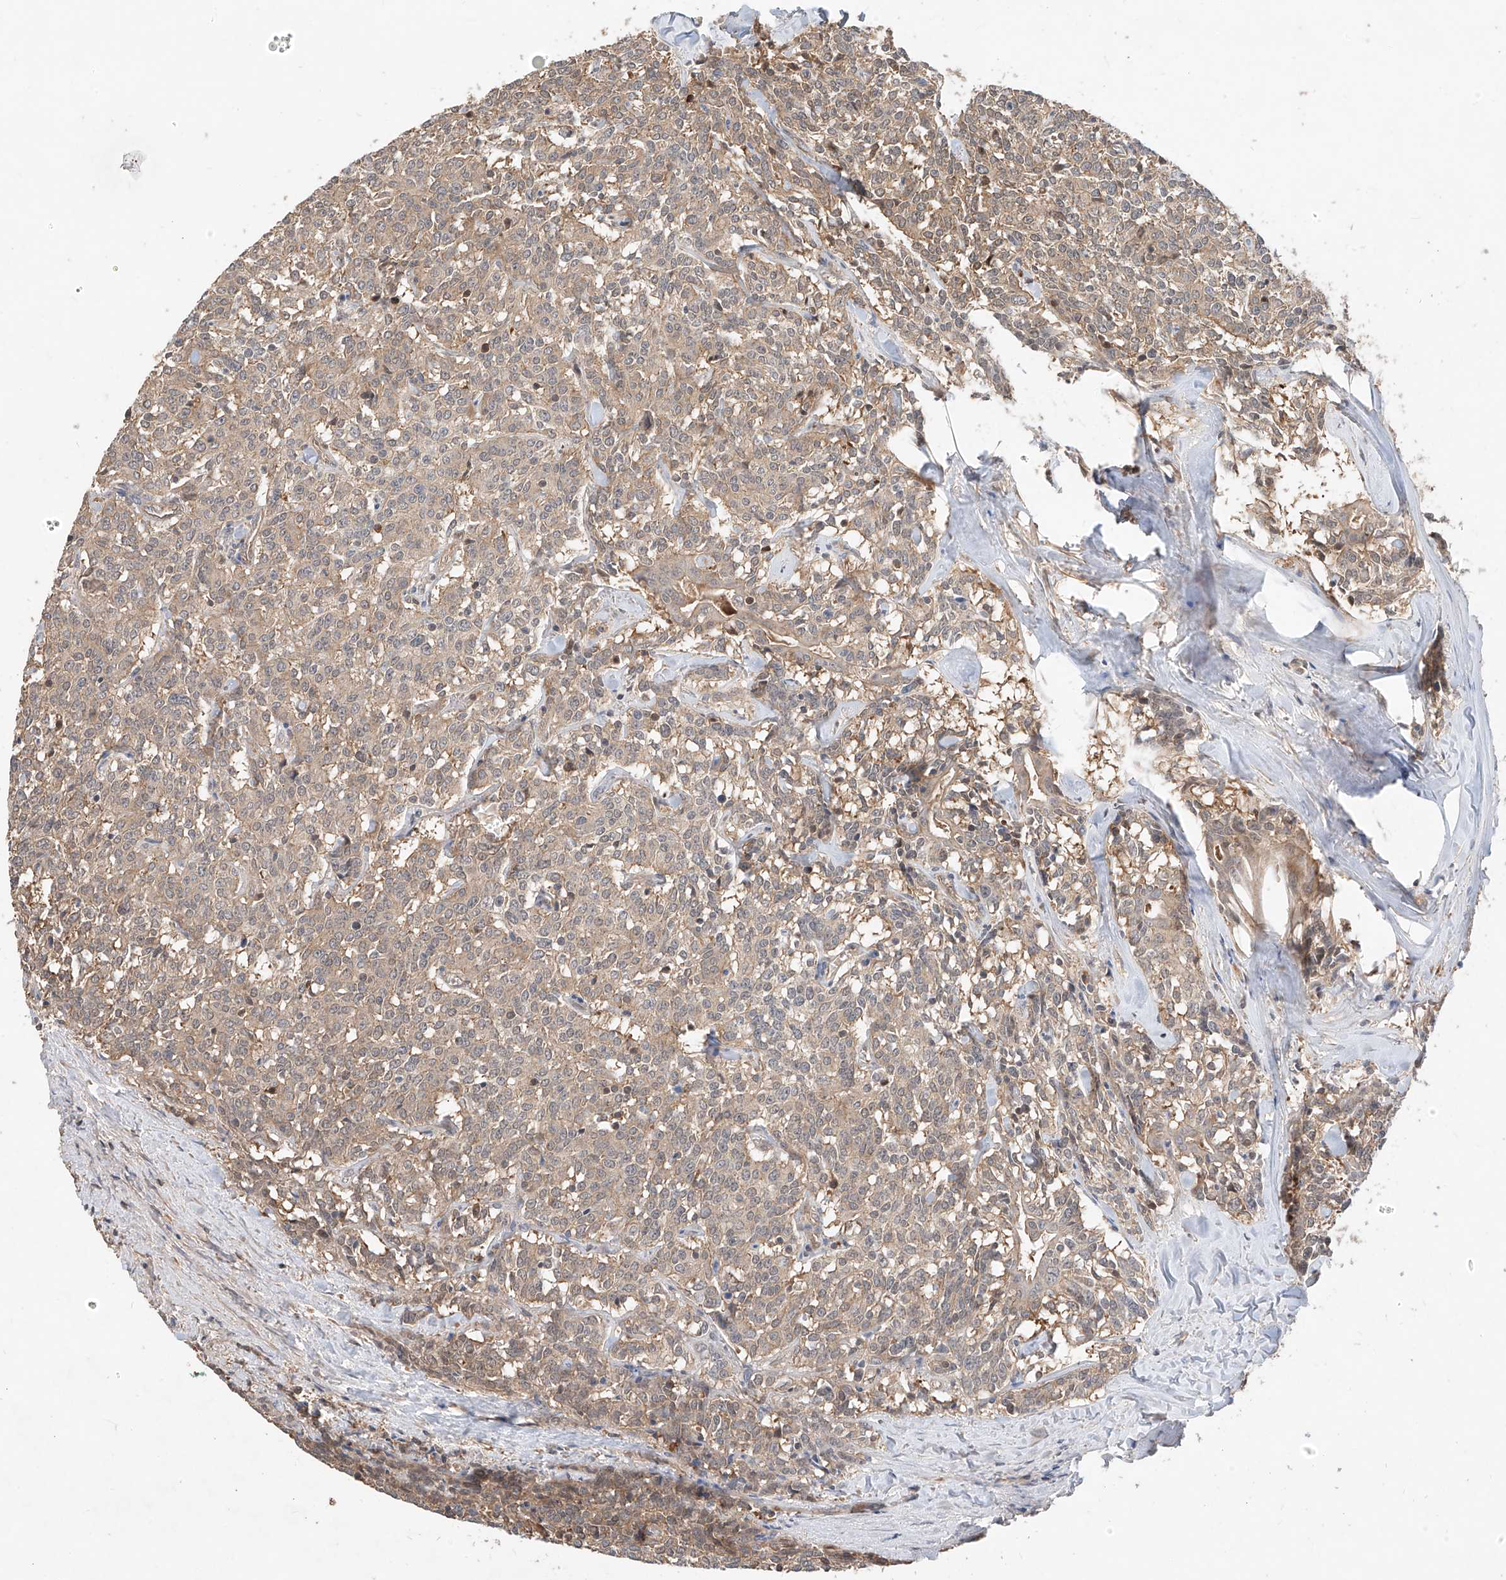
{"staining": {"intensity": "weak", "quantity": ">75%", "location": "cytoplasmic/membranous"}, "tissue": "carcinoid", "cell_type": "Tumor cells", "image_type": "cancer", "snomed": [{"axis": "morphology", "description": "Carcinoid, malignant, NOS"}, {"axis": "topography", "description": "Lung"}], "caption": "Malignant carcinoid was stained to show a protein in brown. There is low levels of weak cytoplasmic/membranous positivity in about >75% of tumor cells.", "gene": "CACNA2D4", "patient": {"sex": "female", "age": 46}}